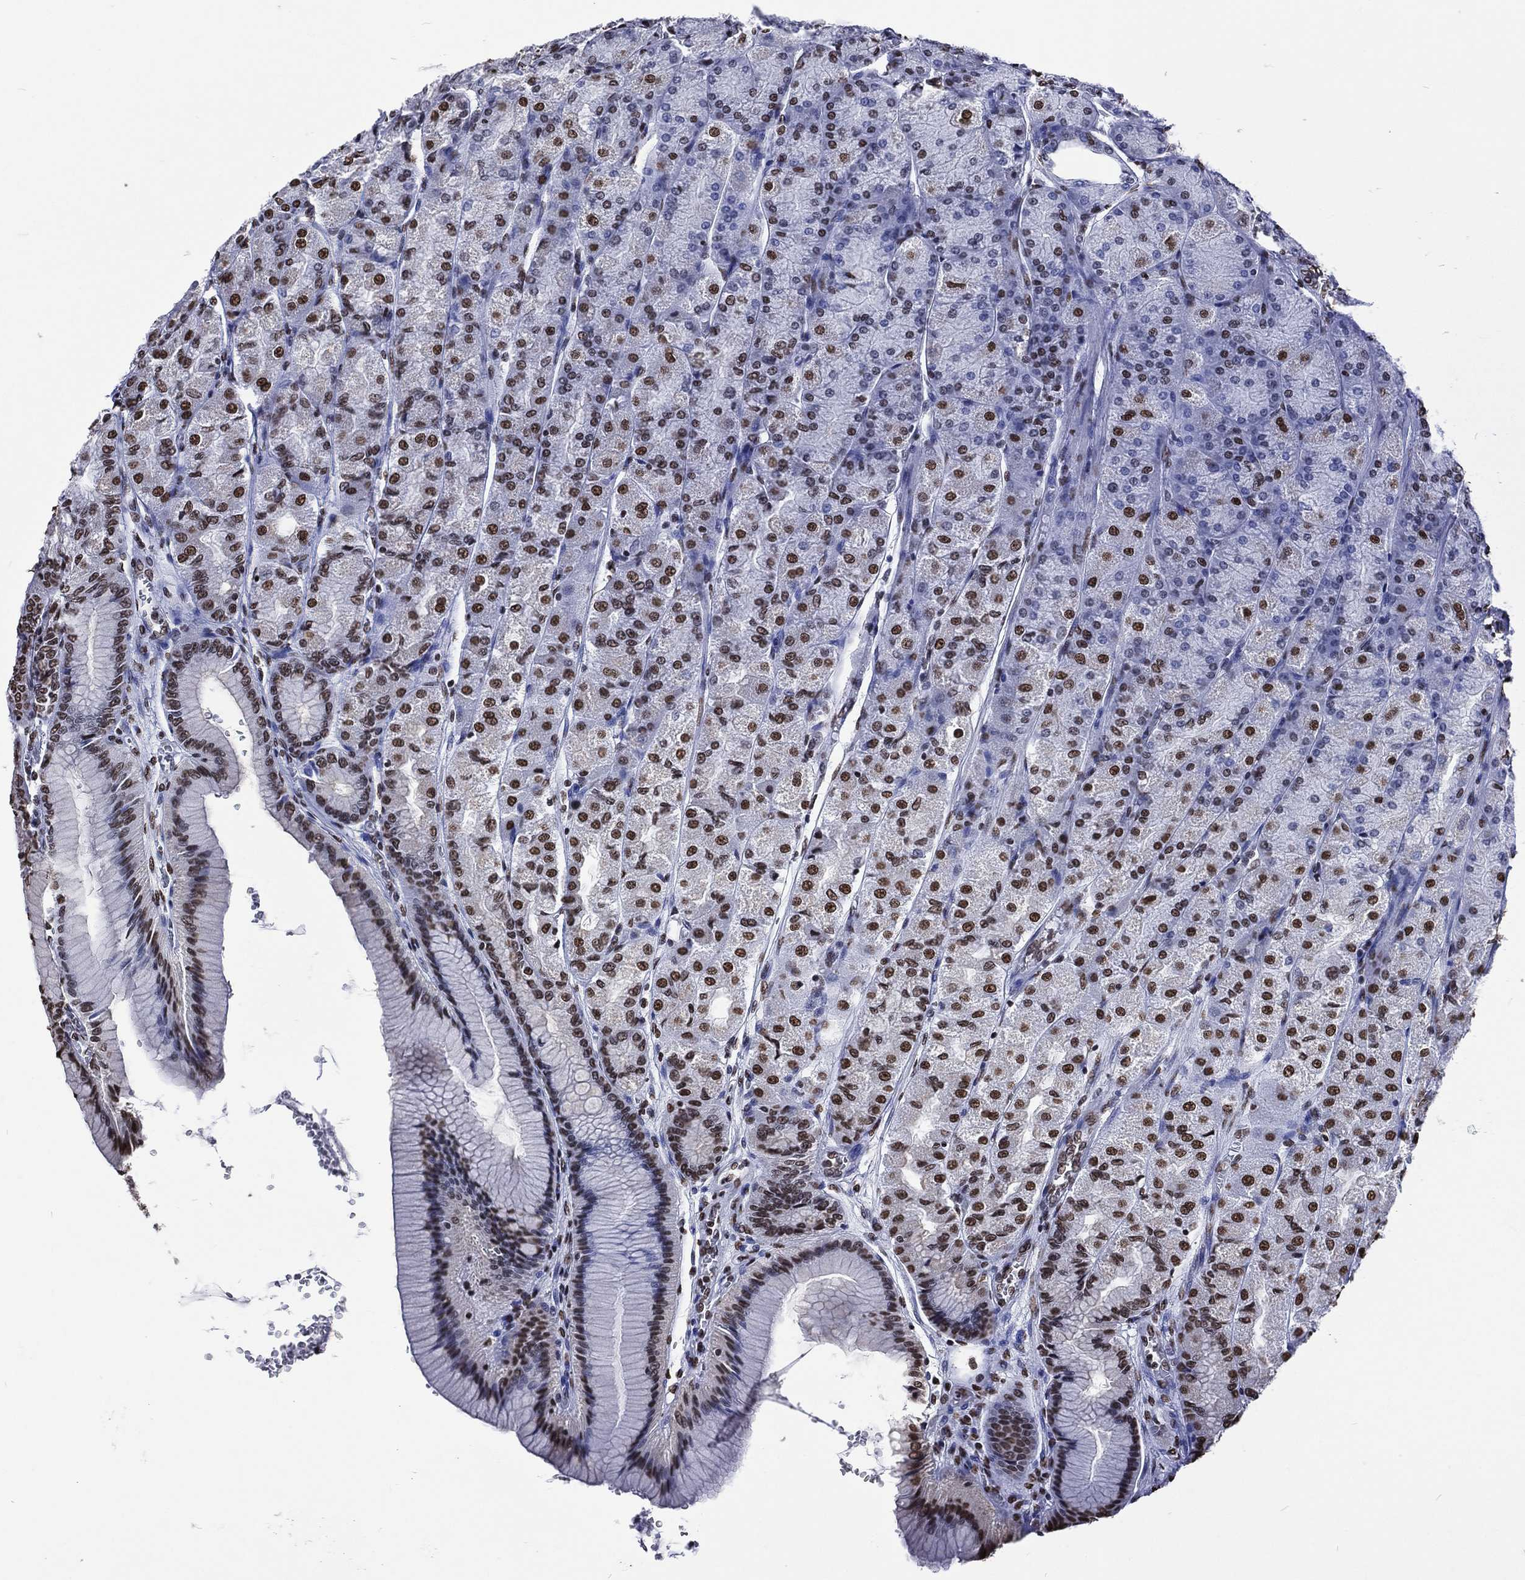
{"staining": {"intensity": "strong", "quantity": "25%-75%", "location": "nuclear"}, "tissue": "stomach", "cell_type": "Glandular cells", "image_type": "normal", "snomed": [{"axis": "morphology", "description": "Normal tissue, NOS"}, {"axis": "morphology", "description": "Adenocarcinoma, NOS"}, {"axis": "morphology", "description": "Adenocarcinoma, High grade"}, {"axis": "topography", "description": "Stomach, upper"}, {"axis": "topography", "description": "Stomach"}], "caption": "This micrograph displays IHC staining of unremarkable stomach, with high strong nuclear expression in about 25%-75% of glandular cells.", "gene": "RETREG2", "patient": {"sex": "female", "age": 65}}